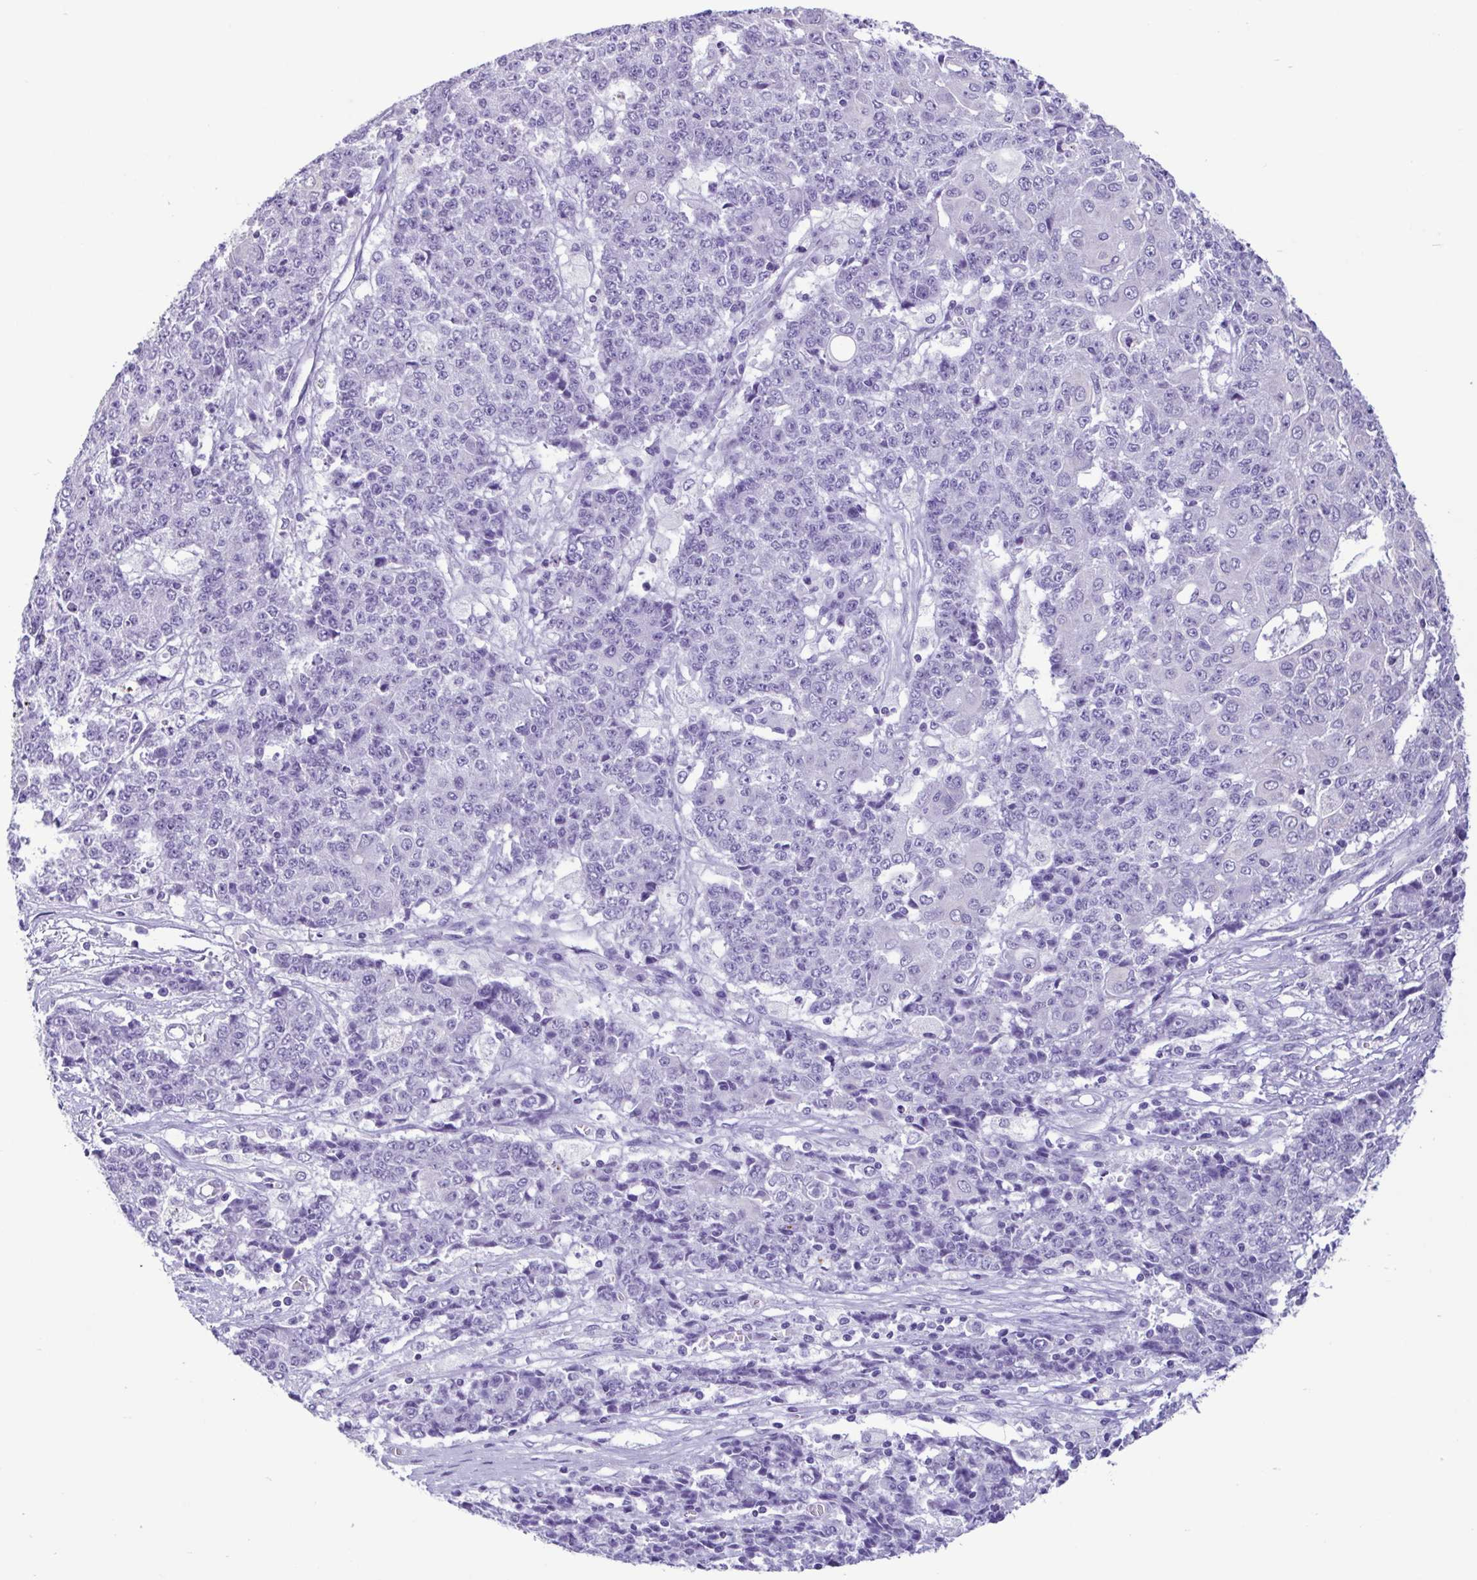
{"staining": {"intensity": "negative", "quantity": "none", "location": "none"}, "tissue": "ovarian cancer", "cell_type": "Tumor cells", "image_type": "cancer", "snomed": [{"axis": "morphology", "description": "Carcinoma, endometroid"}, {"axis": "topography", "description": "Ovary"}], "caption": "Protein analysis of ovarian cancer reveals no significant staining in tumor cells.", "gene": "CBY2", "patient": {"sex": "female", "age": 42}}